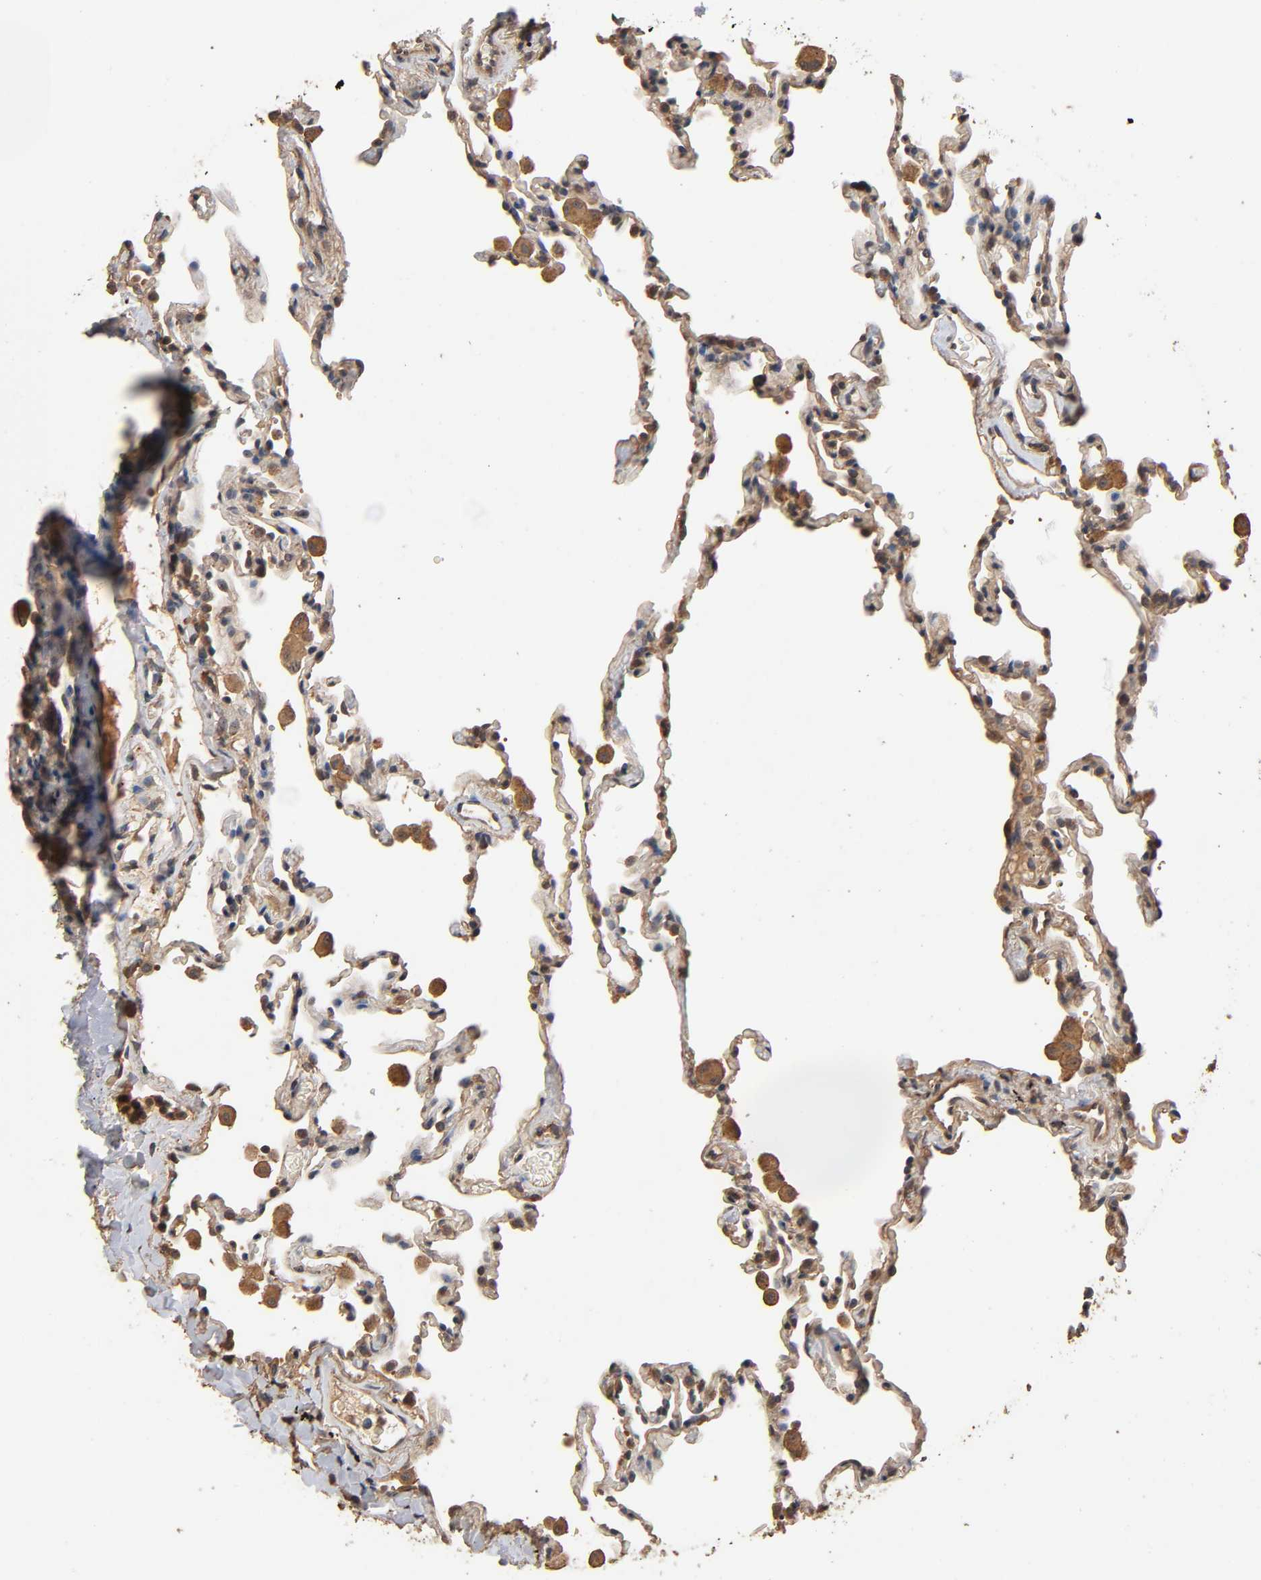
{"staining": {"intensity": "weak", "quantity": "25%-75%", "location": "cytoplasmic/membranous"}, "tissue": "lung", "cell_type": "Alveolar cells", "image_type": "normal", "snomed": [{"axis": "morphology", "description": "Normal tissue, NOS"}, {"axis": "morphology", "description": "Soft tissue tumor metastatic"}, {"axis": "topography", "description": "Lung"}], "caption": "The immunohistochemical stain highlights weak cytoplasmic/membranous positivity in alveolar cells of normal lung. The protein of interest is stained brown, and the nuclei are stained in blue (DAB IHC with brightfield microscopy, high magnification).", "gene": "ARHGEF7", "patient": {"sex": "male", "age": 59}}